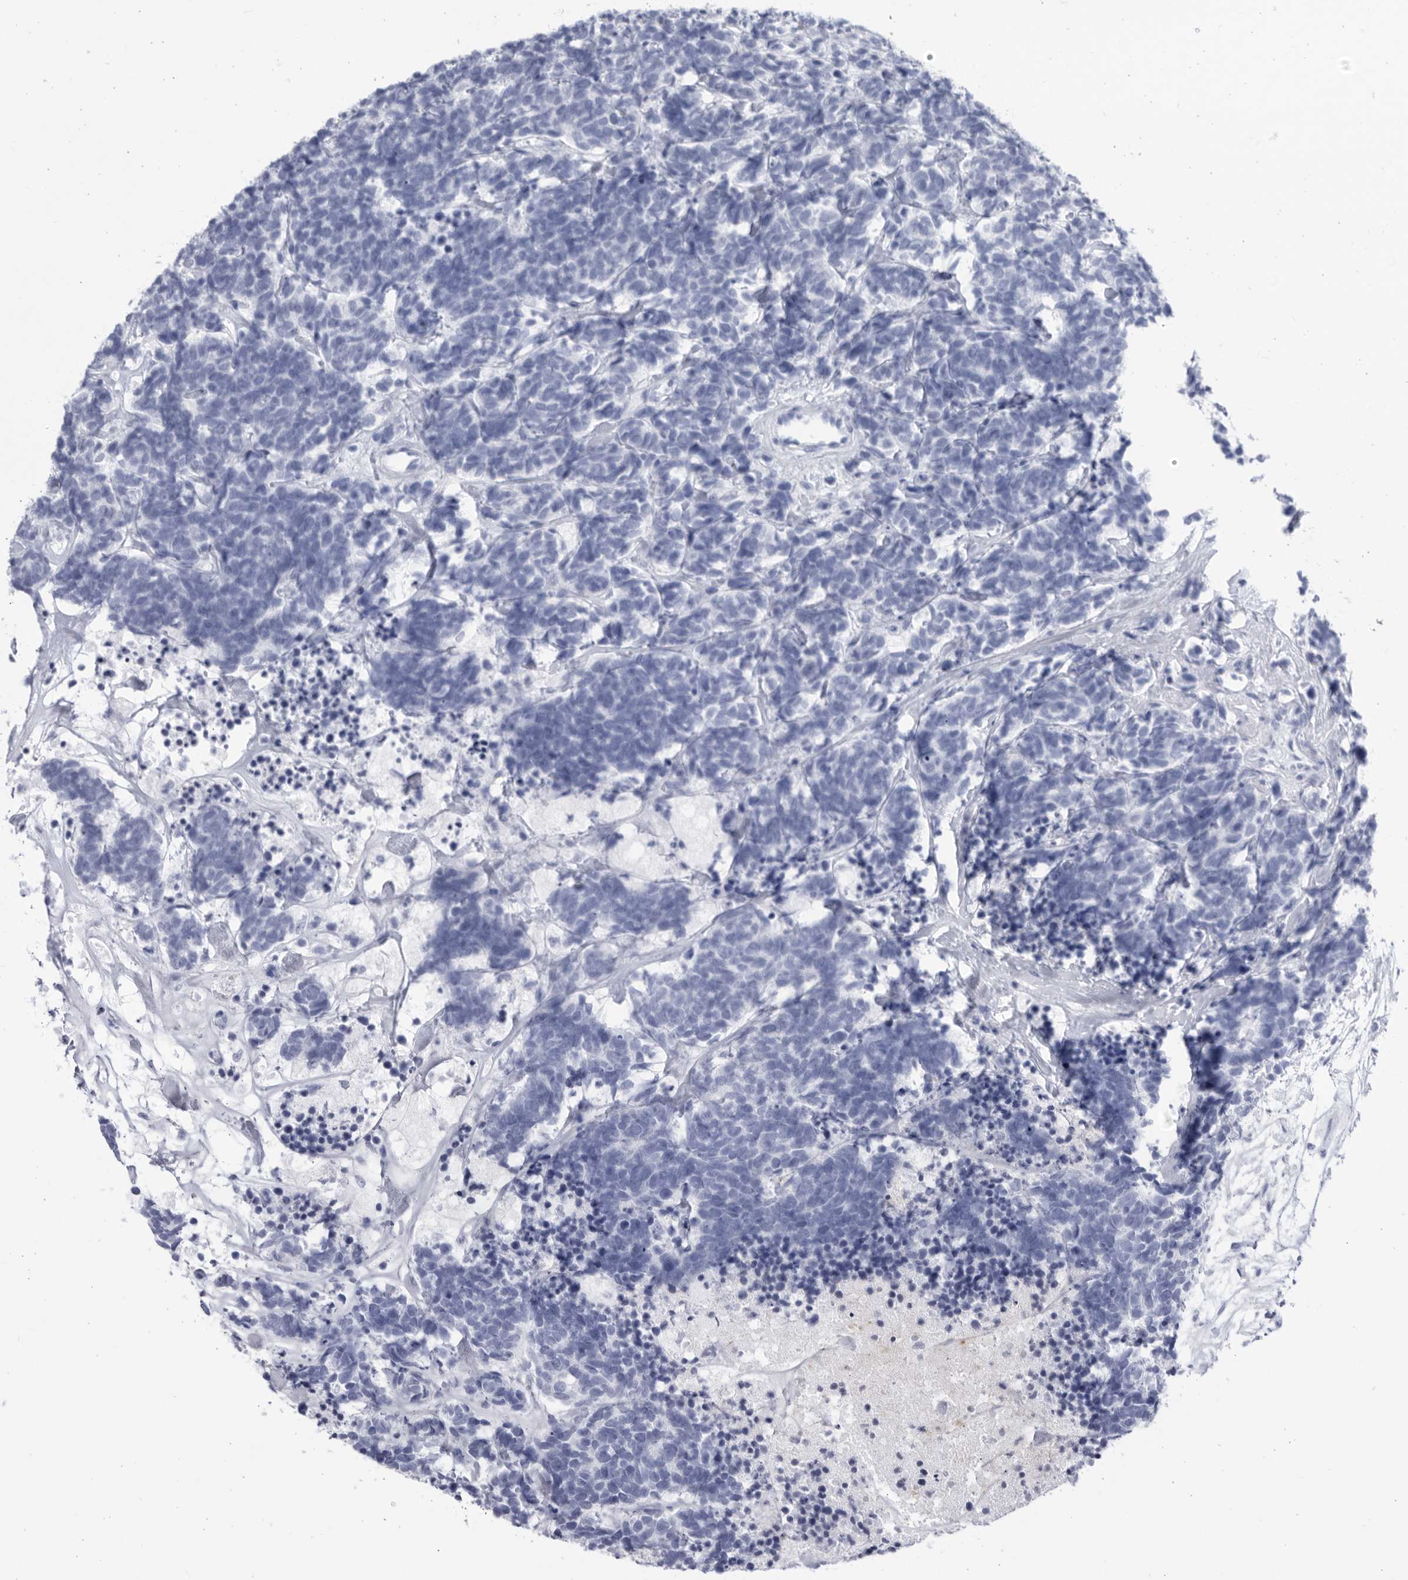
{"staining": {"intensity": "negative", "quantity": "none", "location": "none"}, "tissue": "carcinoid", "cell_type": "Tumor cells", "image_type": "cancer", "snomed": [{"axis": "morphology", "description": "Carcinoma, NOS"}, {"axis": "morphology", "description": "Carcinoid, malignant, NOS"}, {"axis": "topography", "description": "Urinary bladder"}], "caption": "There is no significant positivity in tumor cells of malignant carcinoid.", "gene": "CCDC181", "patient": {"sex": "male", "age": 57}}